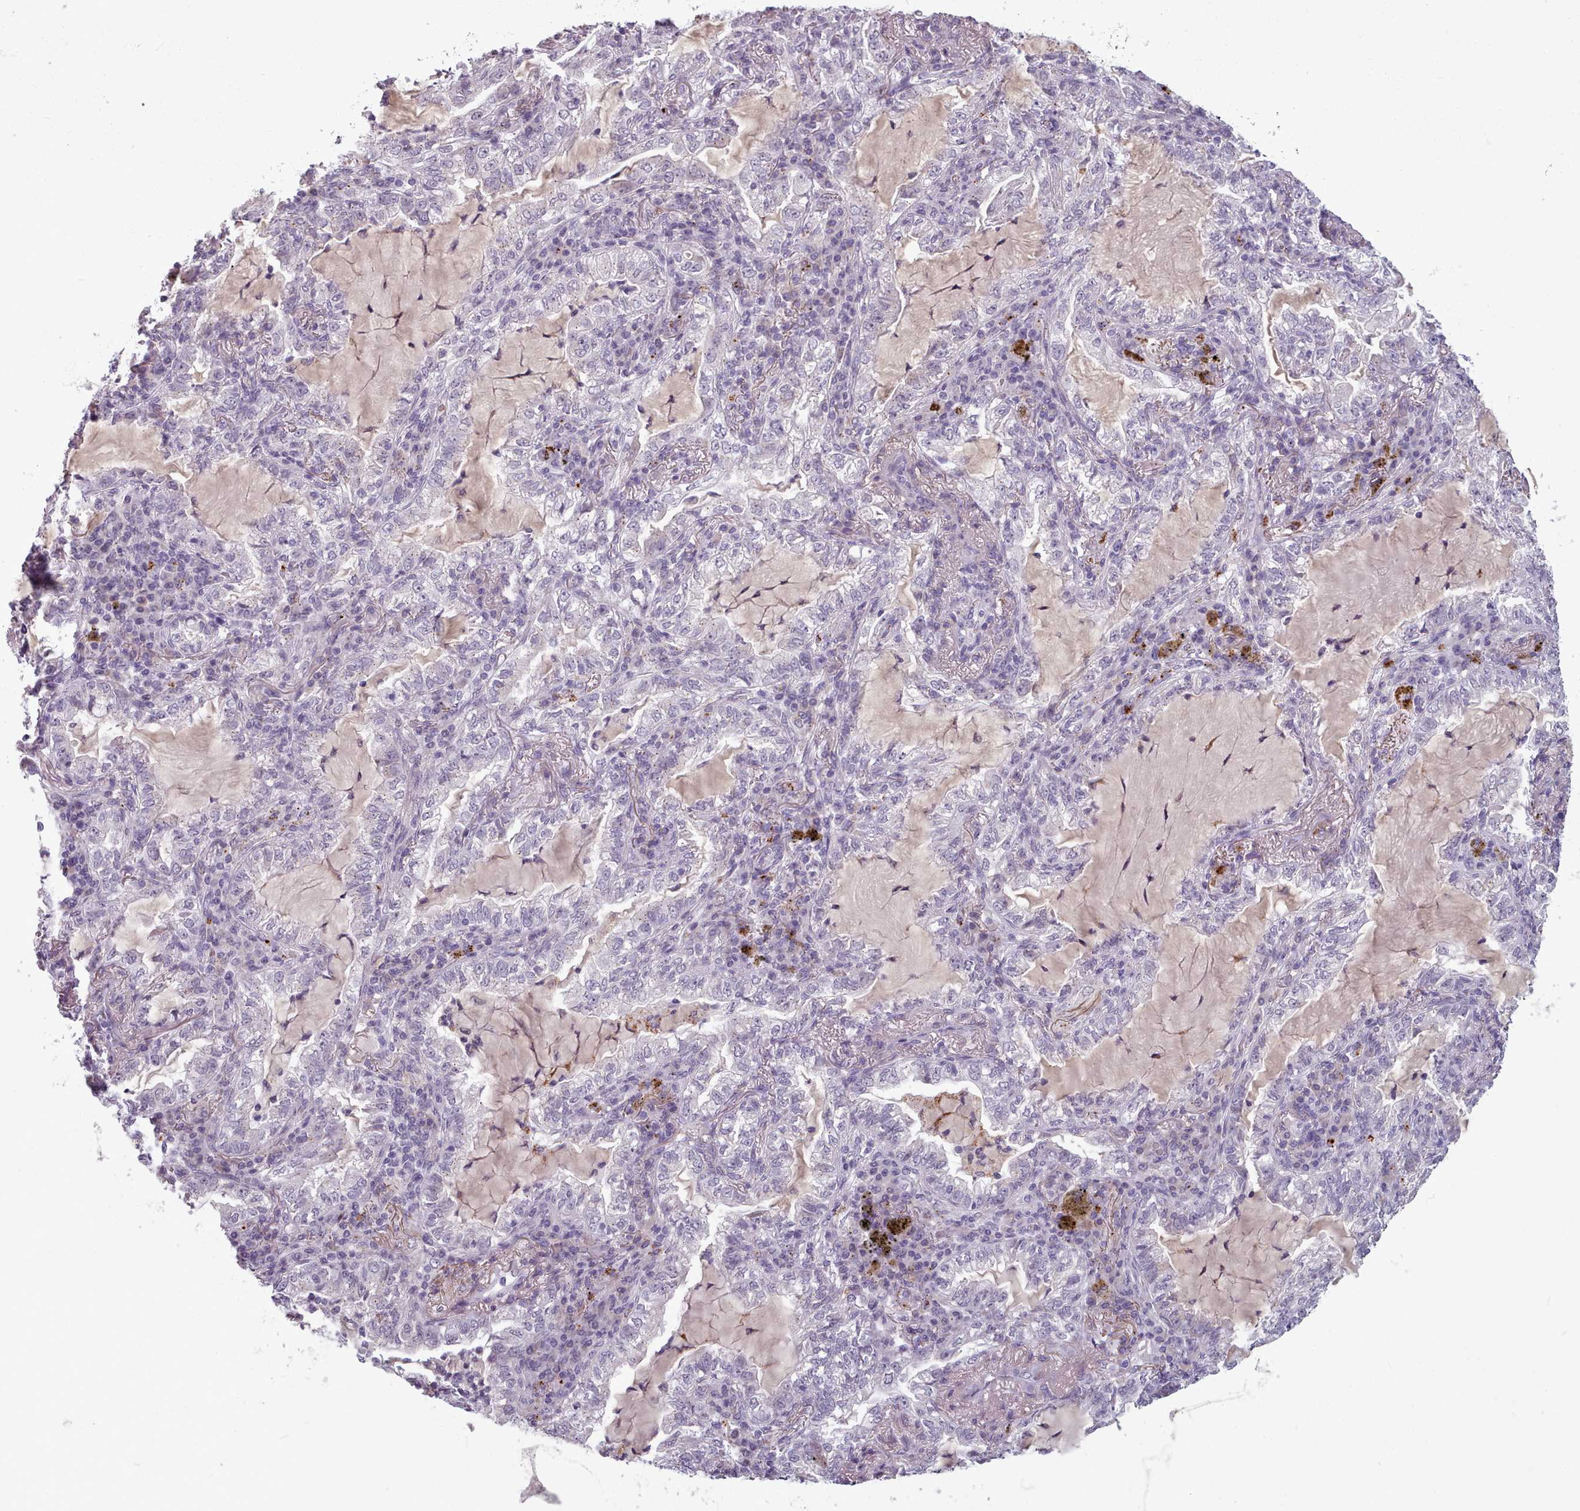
{"staining": {"intensity": "negative", "quantity": "none", "location": "none"}, "tissue": "lung cancer", "cell_type": "Tumor cells", "image_type": "cancer", "snomed": [{"axis": "morphology", "description": "Adenocarcinoma, NOS"}, {"axis": "topography", "description": "Lung"}], "caption": "Immunohistochemistry micrograph of adenocarcinoma (lung) stained for a protein (brown), which reveals no positivity in tumor cells.", "gene": "PBX4", "patient": {"sex": "female", "age": 73}}